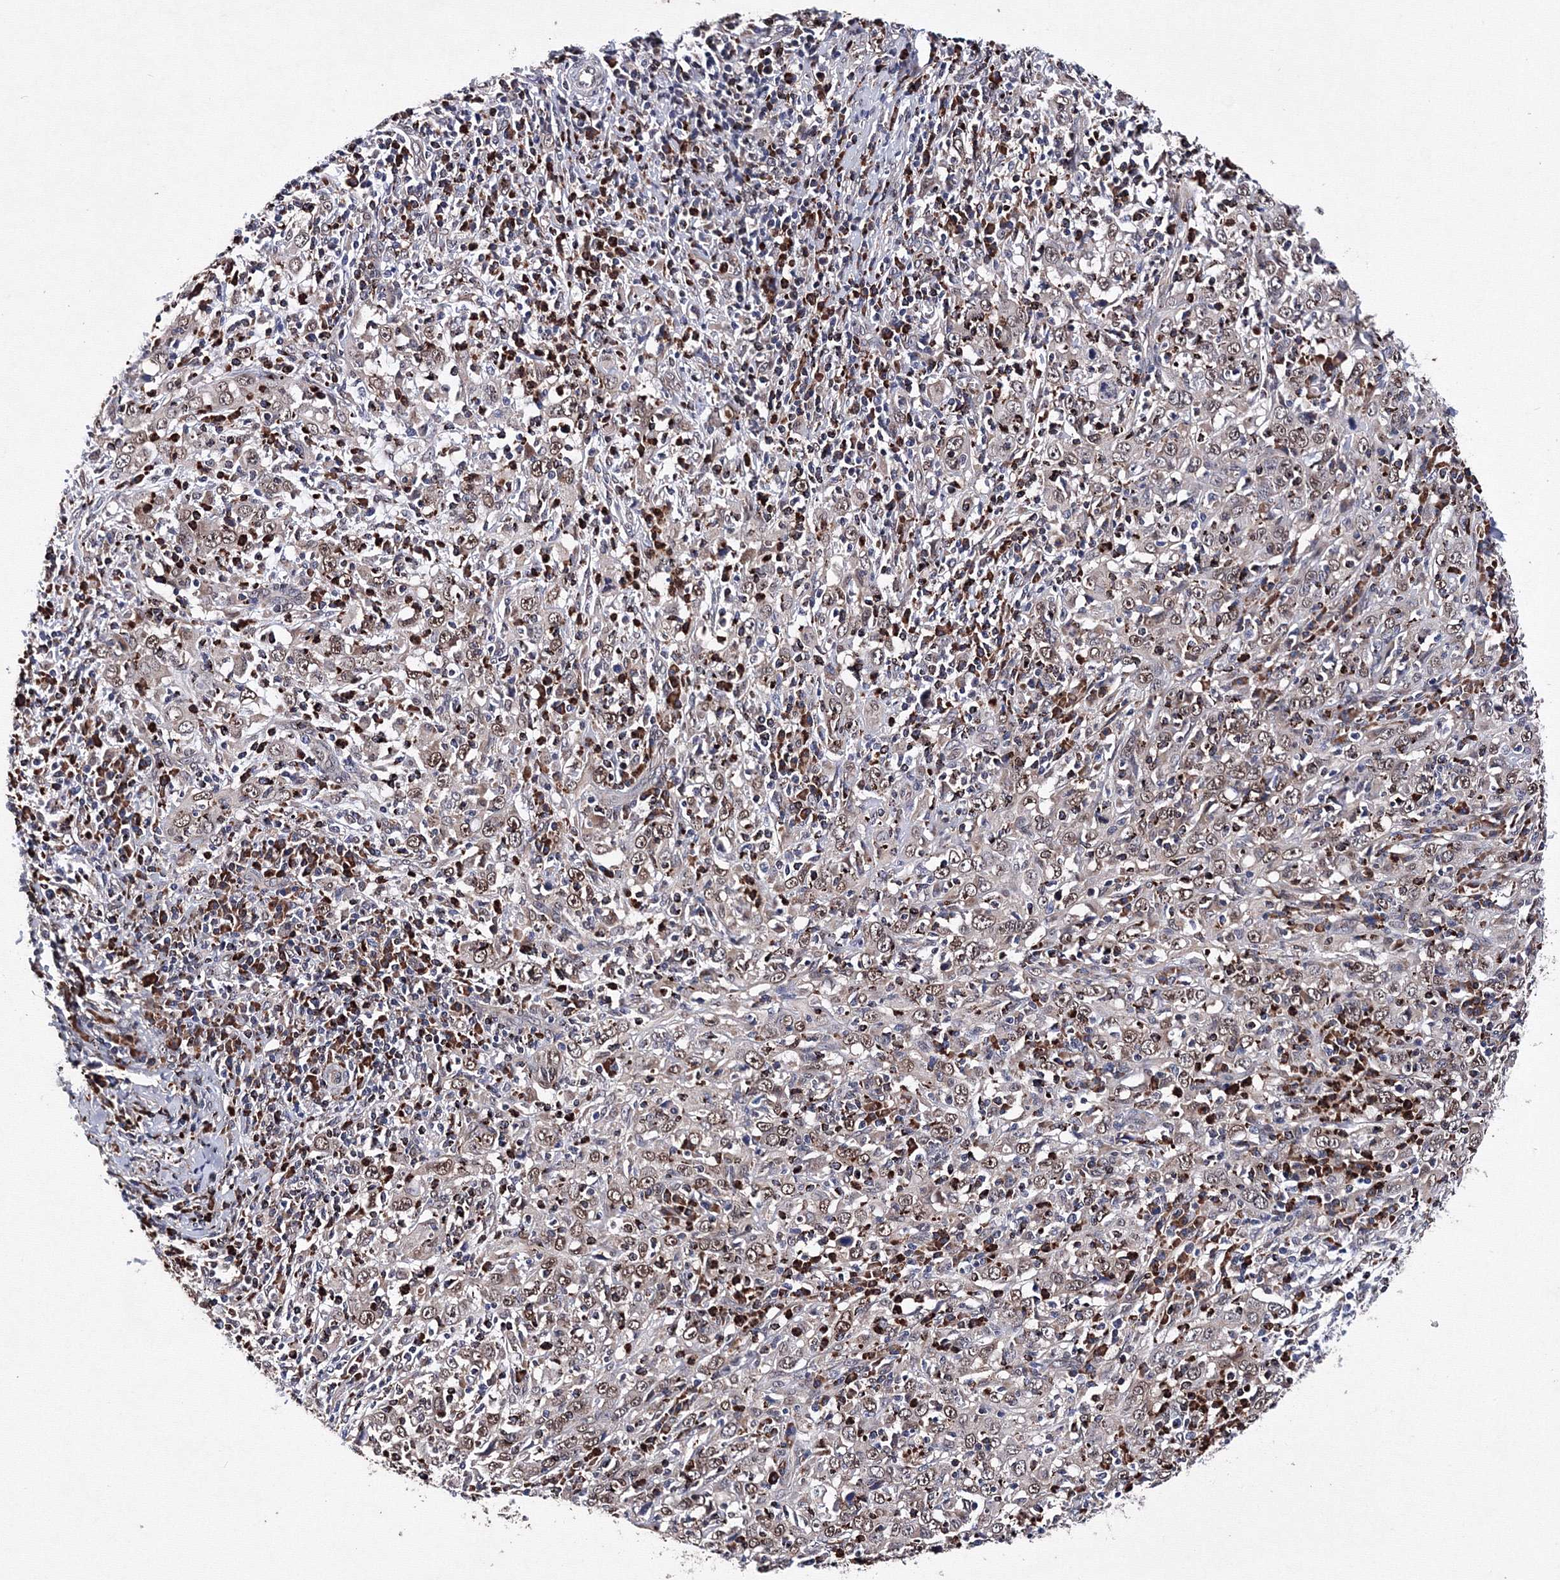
{"staining": {"intensity": "weak", "quantity": "25%-75%", "location": "cytoplasmic/membranous,nuclear"}, "tissue": "cervical cancer", "cell_type": "Tumor cells", "image_type": "cancer", "snomed": [{"axis": "morphology", "description": "Squamous cell carcinoma, NOS"}, {"axis": "topography", "description": "Cervix"}], "caption": "High-power microscopy captured an IHC photomicrograph of cervical cancer, revealing weak cytoplasmic/membranous and nuclear staining in approximately 25%-75% of tumor cells.", "gene": "PHYKPL", "patient": {"sex": "female", "age": 46}}